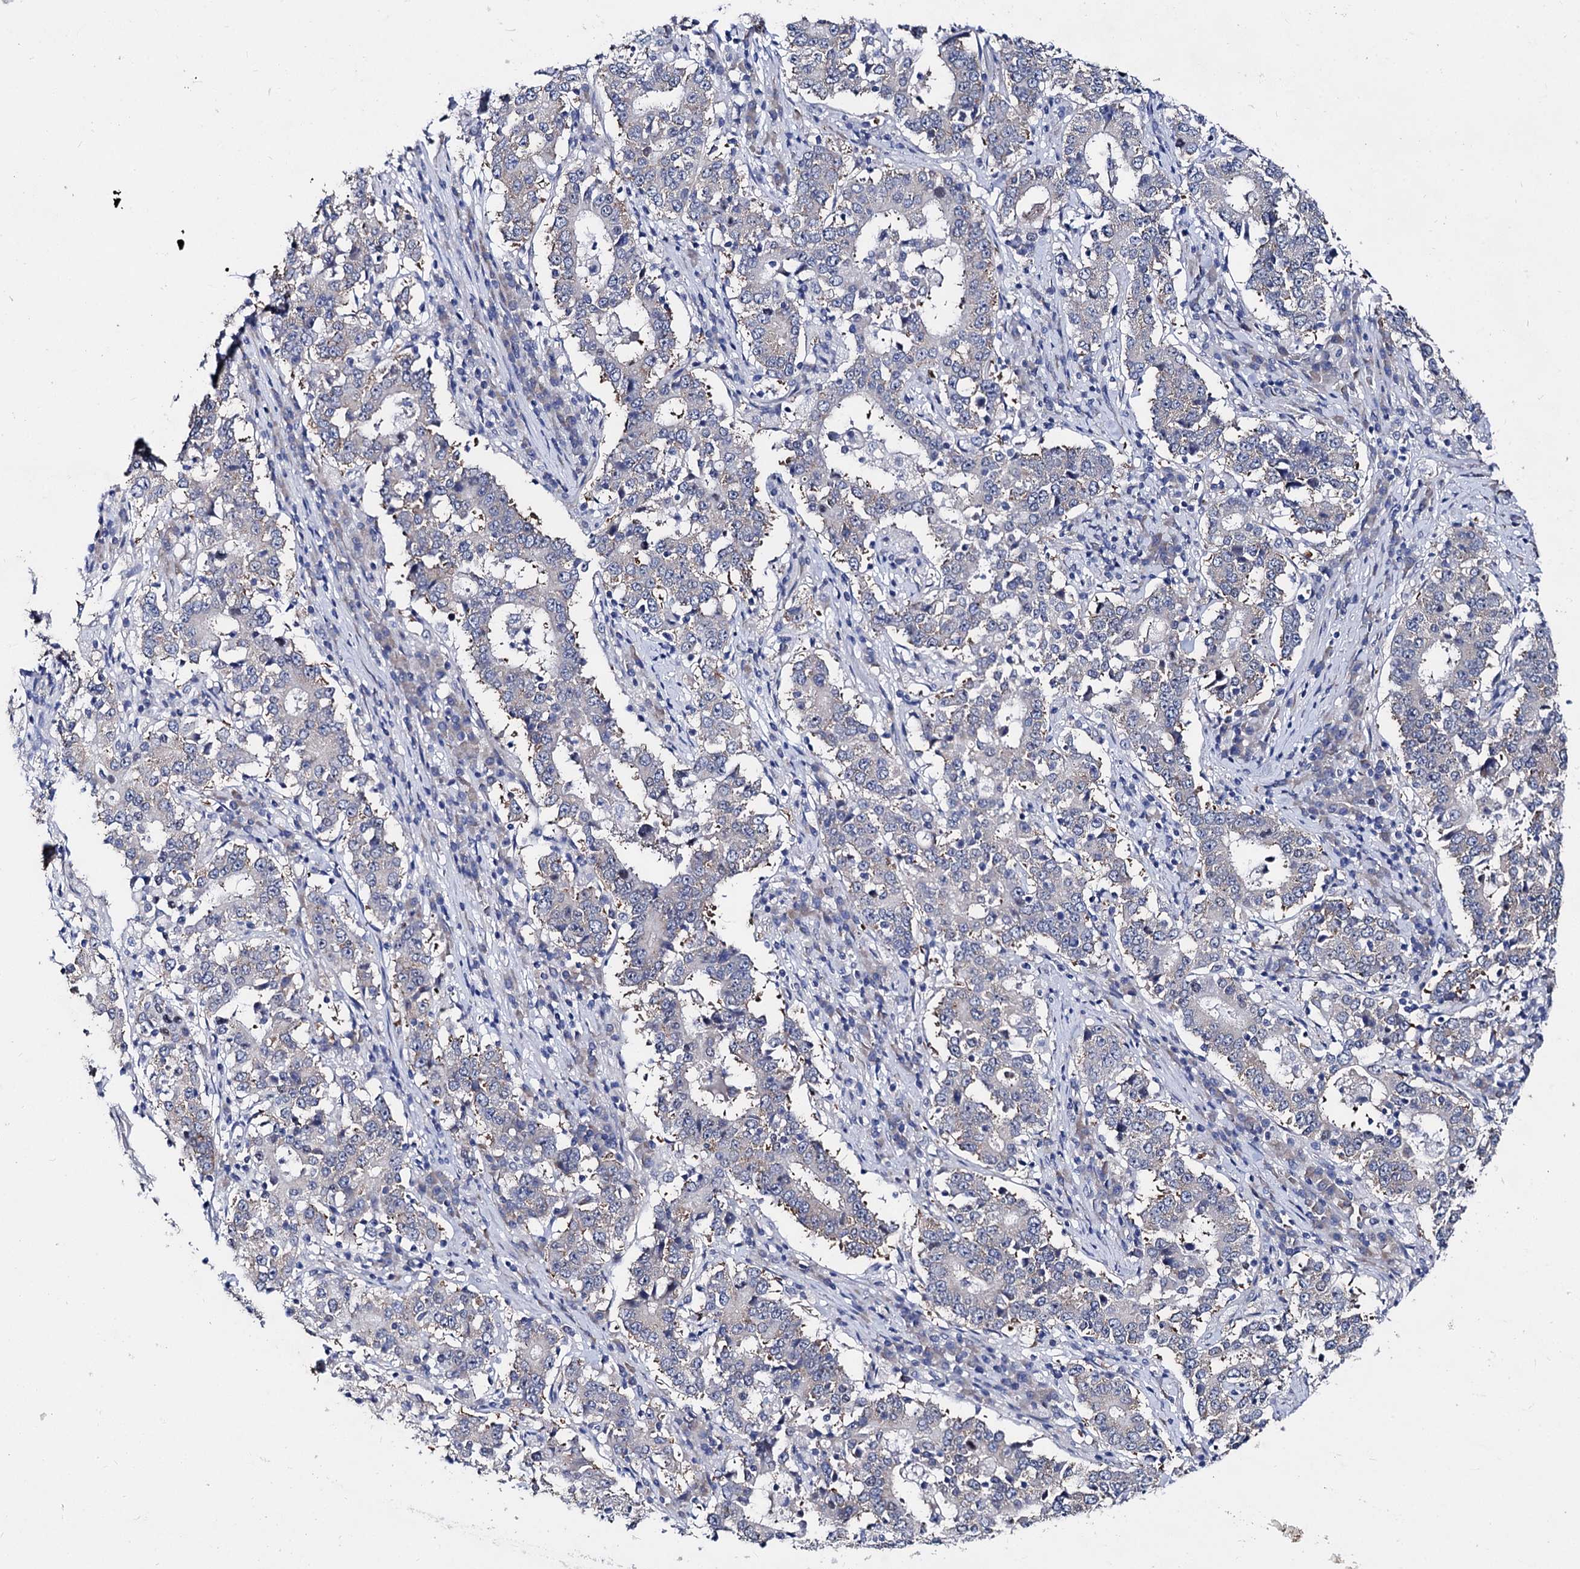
{"staining": {"intensity": "negative", "quantity": "none", "location": "none"}, "tissue": "stomach cancer", "cell_type": "Tumor cells", "image_type": "cancer", "snomed": [{"axis": "morphology", "description": "Adenocarcinoma, NOS"}, {"axis": "topography", "description": "Stomach"}], "caption": "Micrograph shows no significant protein staining in tumor cells of stomach cancer (adenocarcinoma).", "gene": "CAPRIN2", "patient": {"sex": "male", "age": 59}}